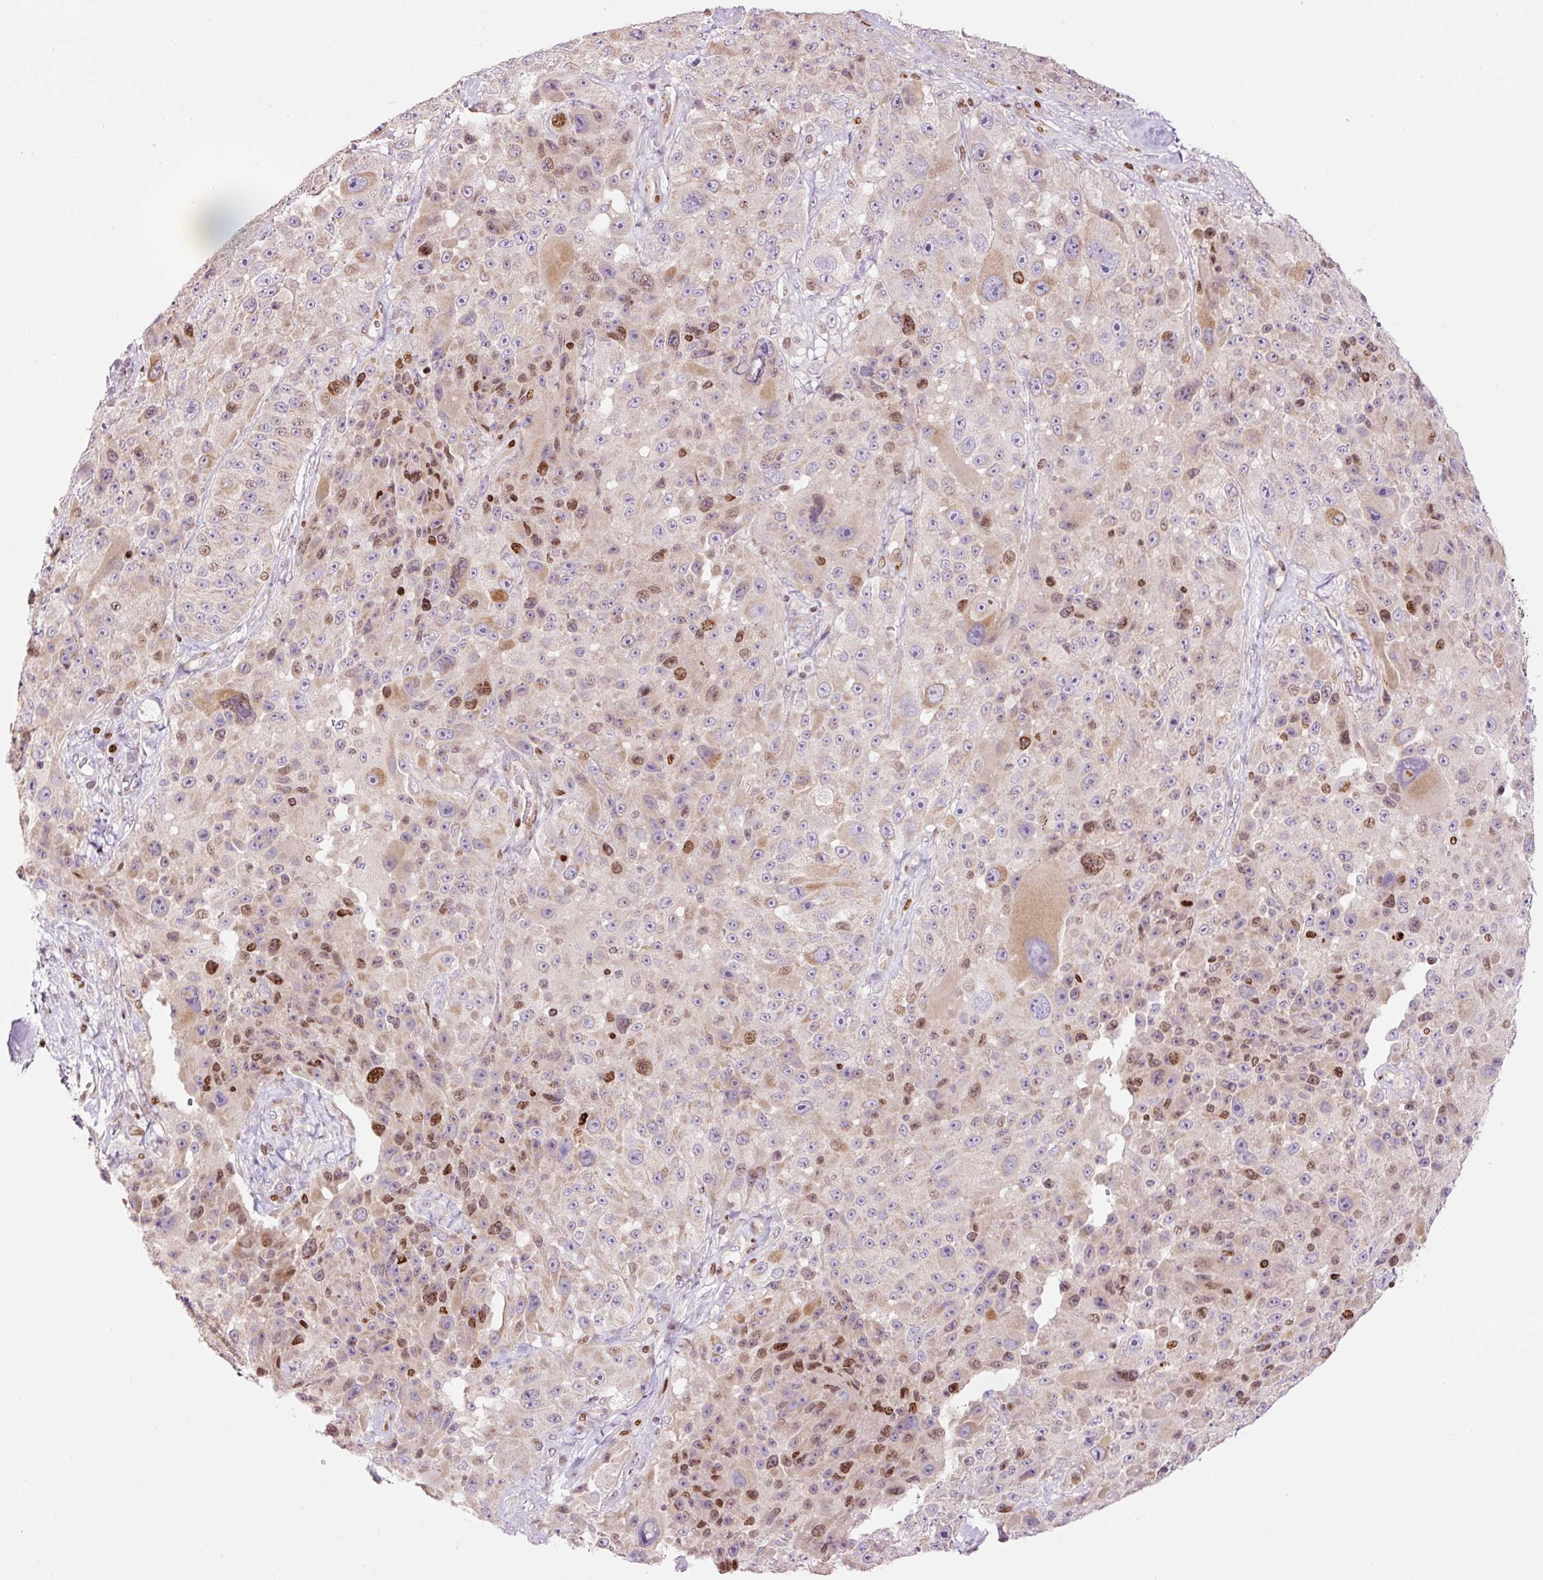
{"staining": {"intensity": "moderate", "quantity": "<25%", "location": "nuclear"}, "tissue": "melanoma", "cell_type": "Tumor cells", "image_type": "cancer", "snomed": [{"axis": "morphology", "description": "Malignant melanoma, Metastatic site"}, {"axis": "topography", "description": "Lymph node"}], "caption": "Moderate nuclear staining for a protein is identified in about <25% of tumor cells of malignant melanoma (metastatic site) using IHC.", "gene": "TMEM8B", "patient": {"sex": "male", "age": 62}}